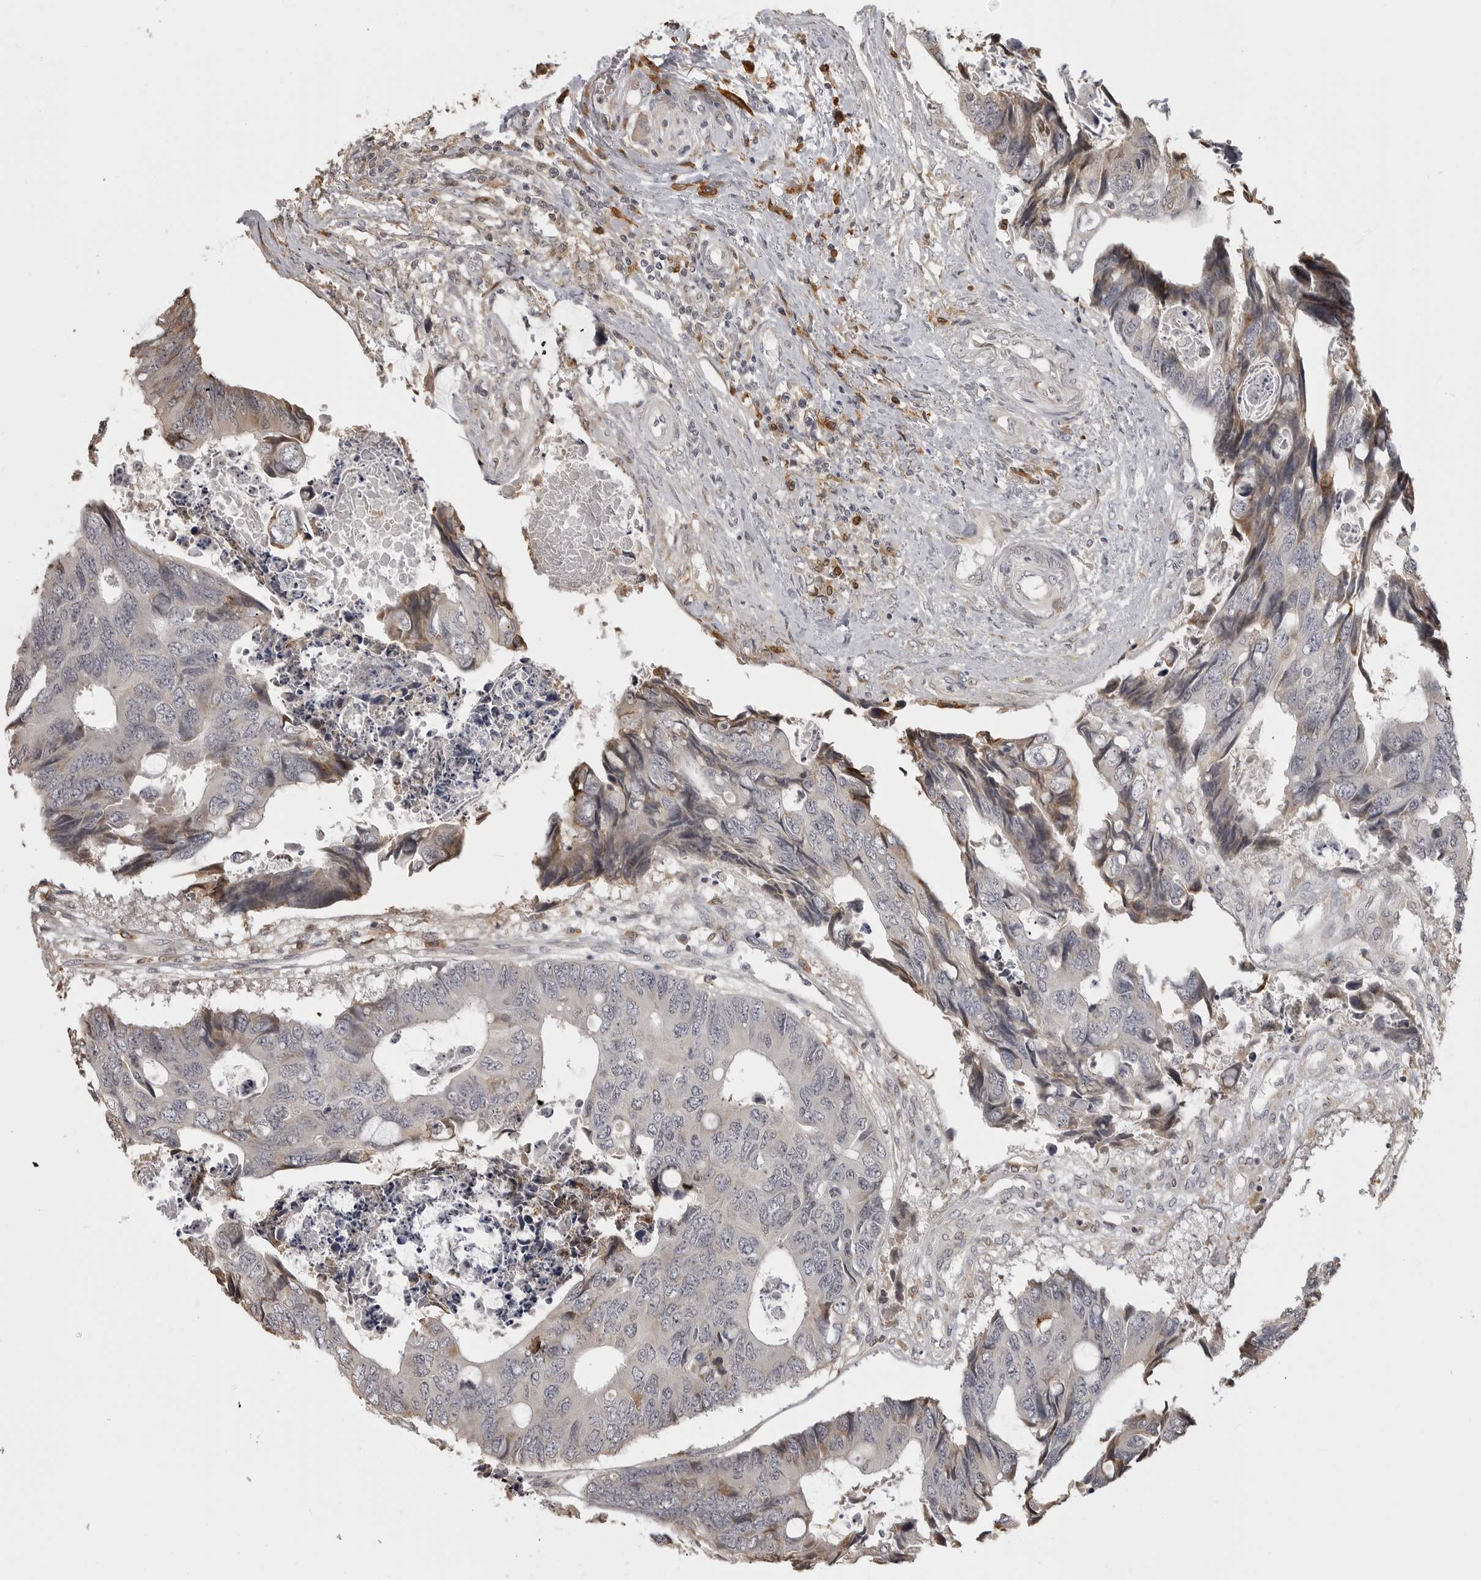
{"staining": {"intensity": "negative", "quantity": "none", "location": "none"}, "tissue": "colorectal cancer", "cell_type": "Tumor cells", "image_type": "cancer", "snomed": [{"axis": "morphology", "description": "Adenocarcinoma, NOS"}, {"axis": "topography", "description": "Rectum"}], "caption": "This photomicrograph is of colorectal adenocarcinoma stained with IHC to label a protein in brown with the nuclei are counter-stained blue. There is no staining in tumor cells.", "gene": "IDO1", "patient": {"sex": "male", "age": 84}}